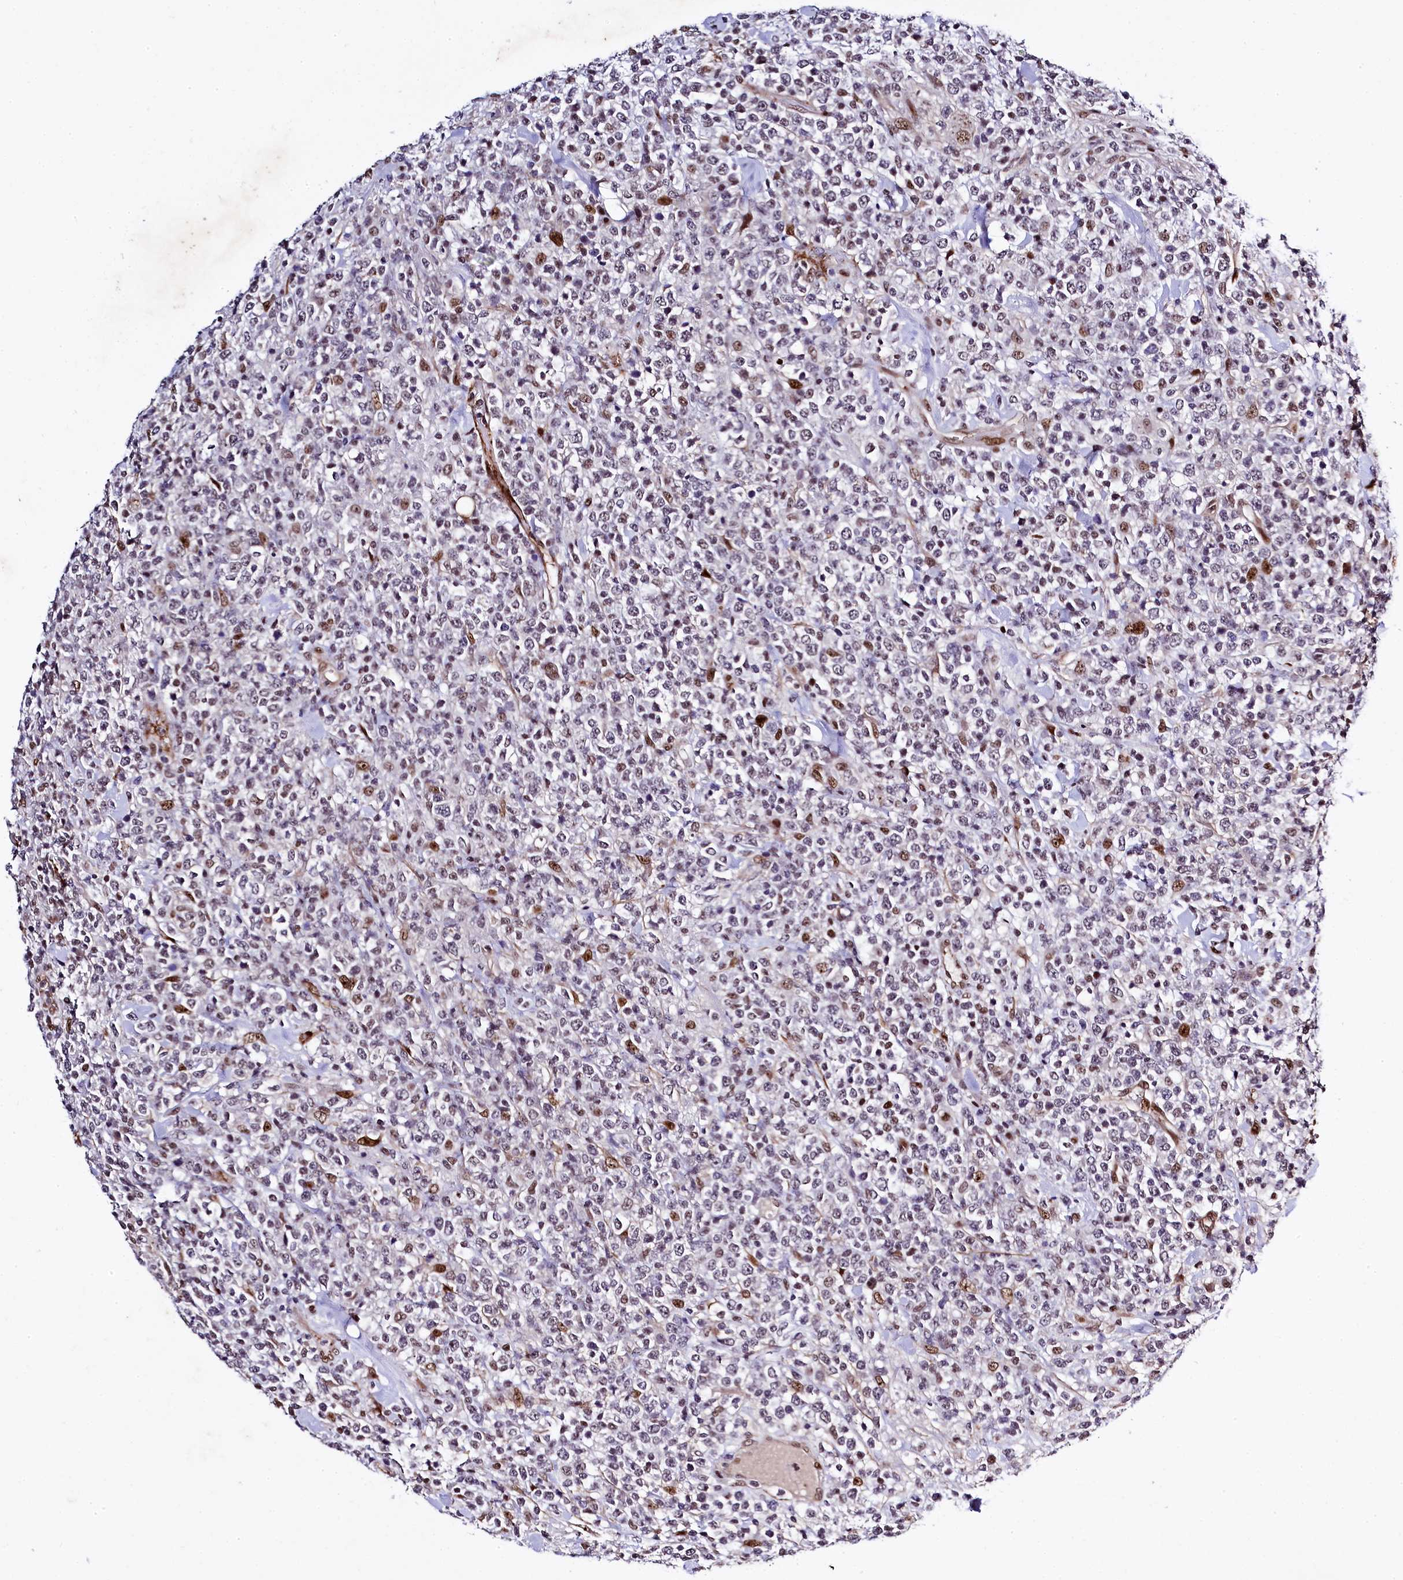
{"staining": {"intensity": "negative", "quantity": "none", "location": "none"}, "tissue": "lymphoma", "cell_type": "Tumor cells", "image_type": "cancer", "snomed": [{"axis": "morphology", "description": "Malignant lymphoma, non-Hodgkin's type, High grade"}, {"axis": "topography", "description": "Colon"}], "caption": "Tumor cells are negative for brown protein staining in high-grade malignant lymphoma, non-Hodgkin's type.", "gene": "SAMD10", "patient": {"sex": "female", "age": 53}}